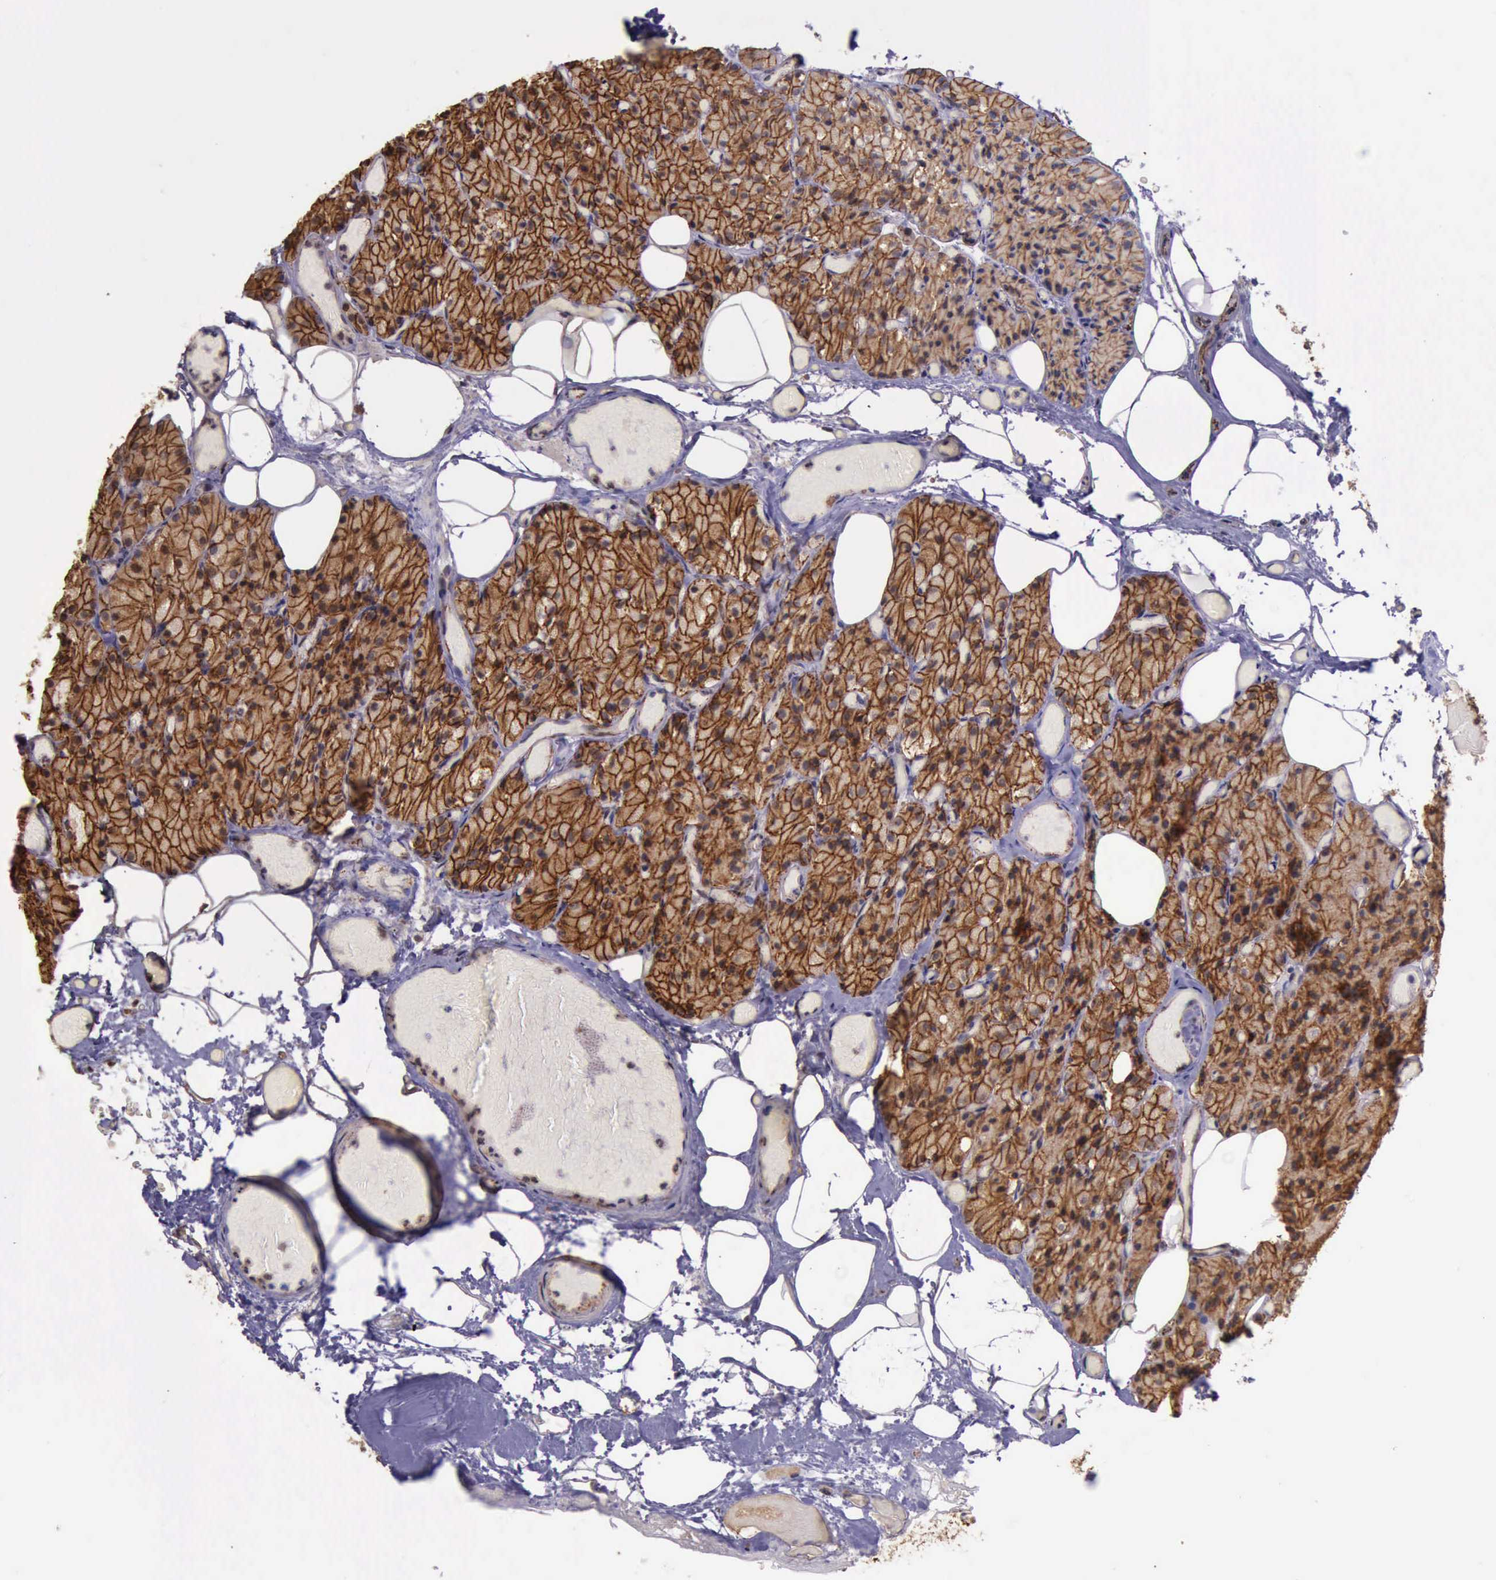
{"staining": {"intensity": "strong", "quantity": ">75%", "location": "cytoplasmic/membranous"}, "tissue": "parathyroid gland", "cell_type": "Glandular cells", "image_type": "normal", "snomed": [{"axis": "morphology", "description": "Normal tissue, NOS"}, {"axis": "topography", "description": "Skeletal muscle"}, {"axis": "topography", "description": "Parathyroid gland"}], "caption": "Immunohistochemistry (IHC) micrograph of benign parathyroid gland: human parathyroid gland stained using immunohistochemistry (IHC) shows high levels of strong protein expression localized specifically in the cytoplasmic/membranous of glandular cells, appearing as a cytoplasmic/membranous brown color.", "gene": "CTNNB1", "patient": {"sex": "female", "age": 37}}